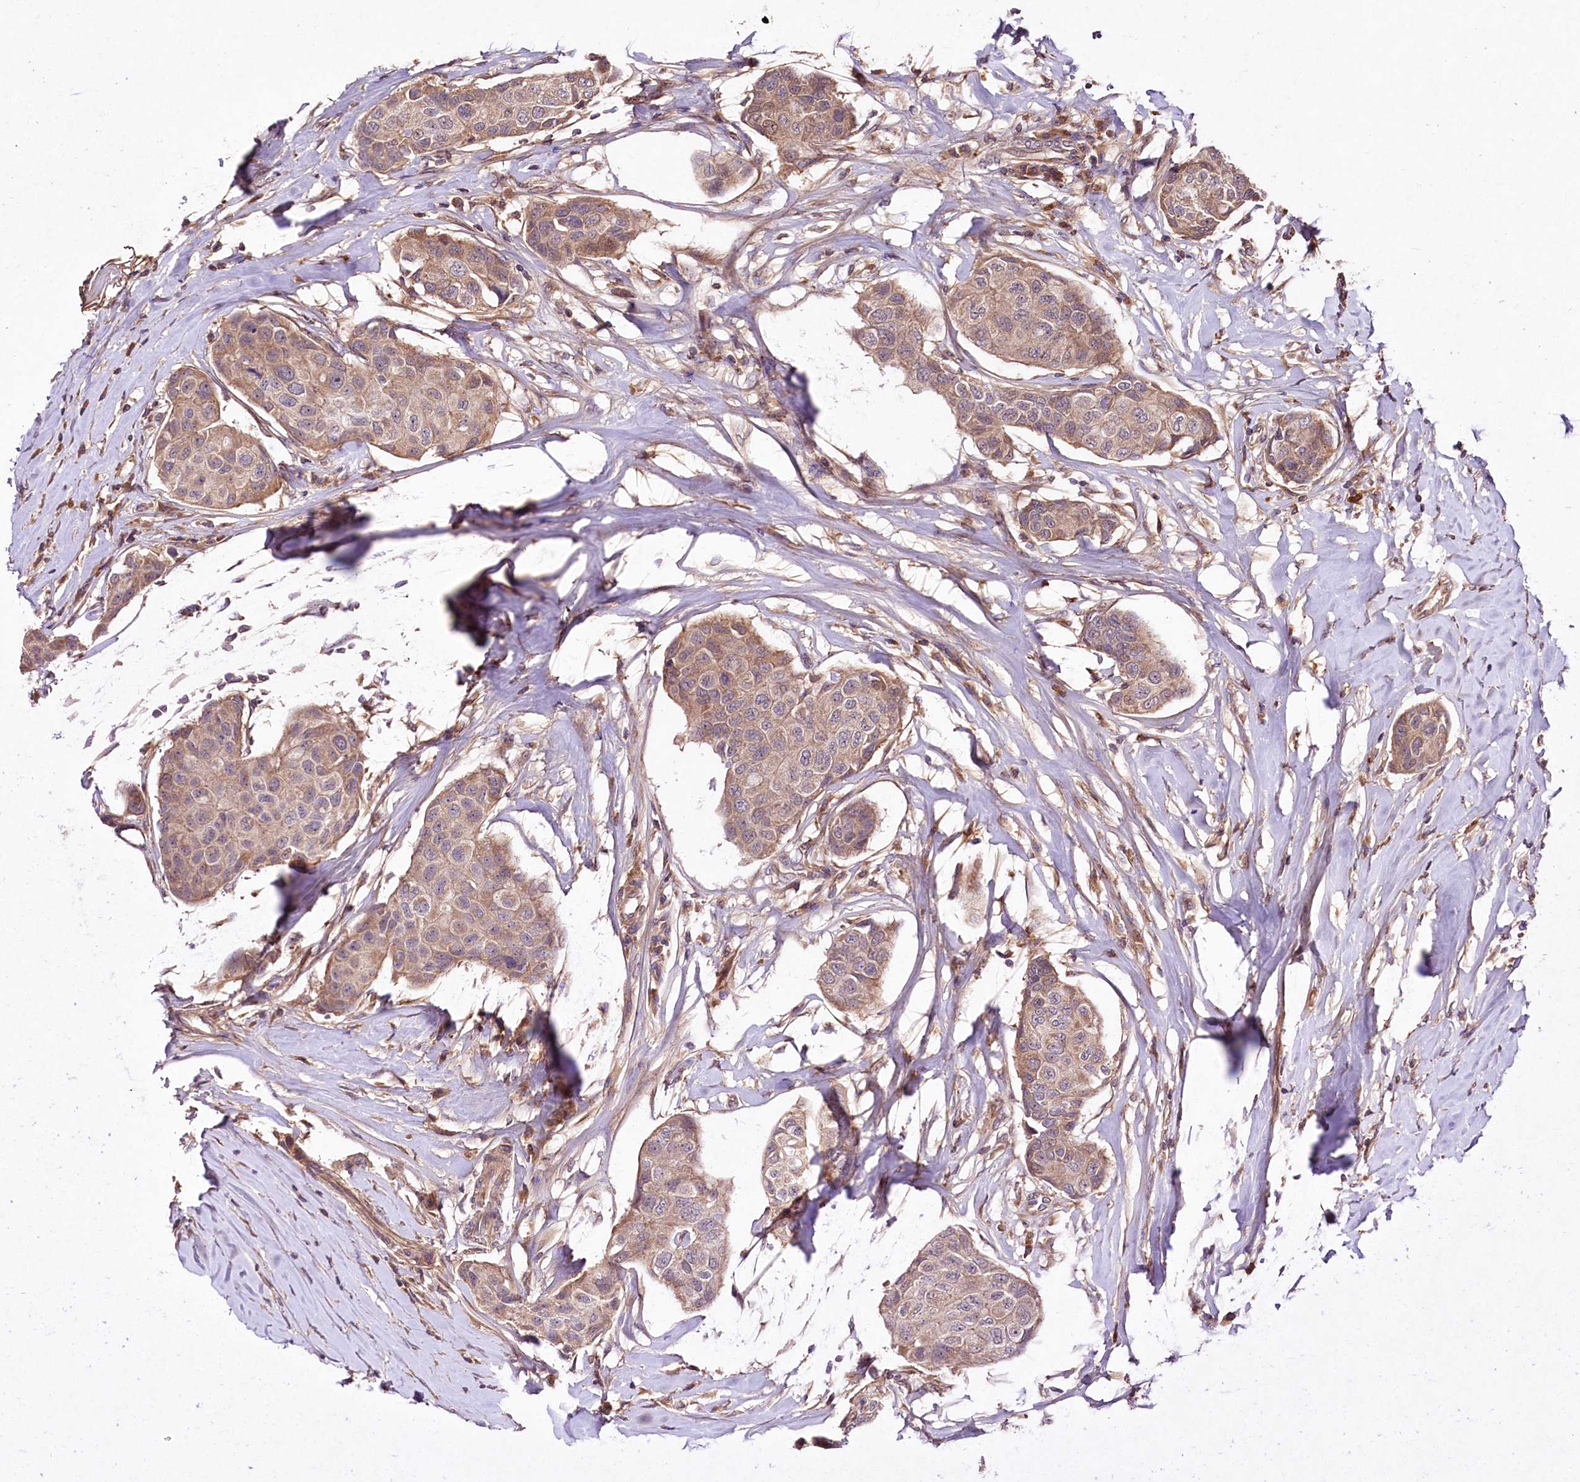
{"staining": {"intensity": "moderate", "quantity": ">75%", "location": "cytoplasmic/membranous"}, "tissue": "breast cancer", "cell_type": "Tumor cells", "image_type": "cancer", "snomed": [{"axis": "morphology", "description": "Duct carcinoma"}, {"axis": "topography", "description": "Breast"}], "caption": "A medium amount of moderate cytoplasmic/membranous expression is seen in about >75% of tumor cells in breast cancer (intraductal carcinoma) tissue.", "gene": "TNPO3", "patient": {"sex": "female", "age": 80}}